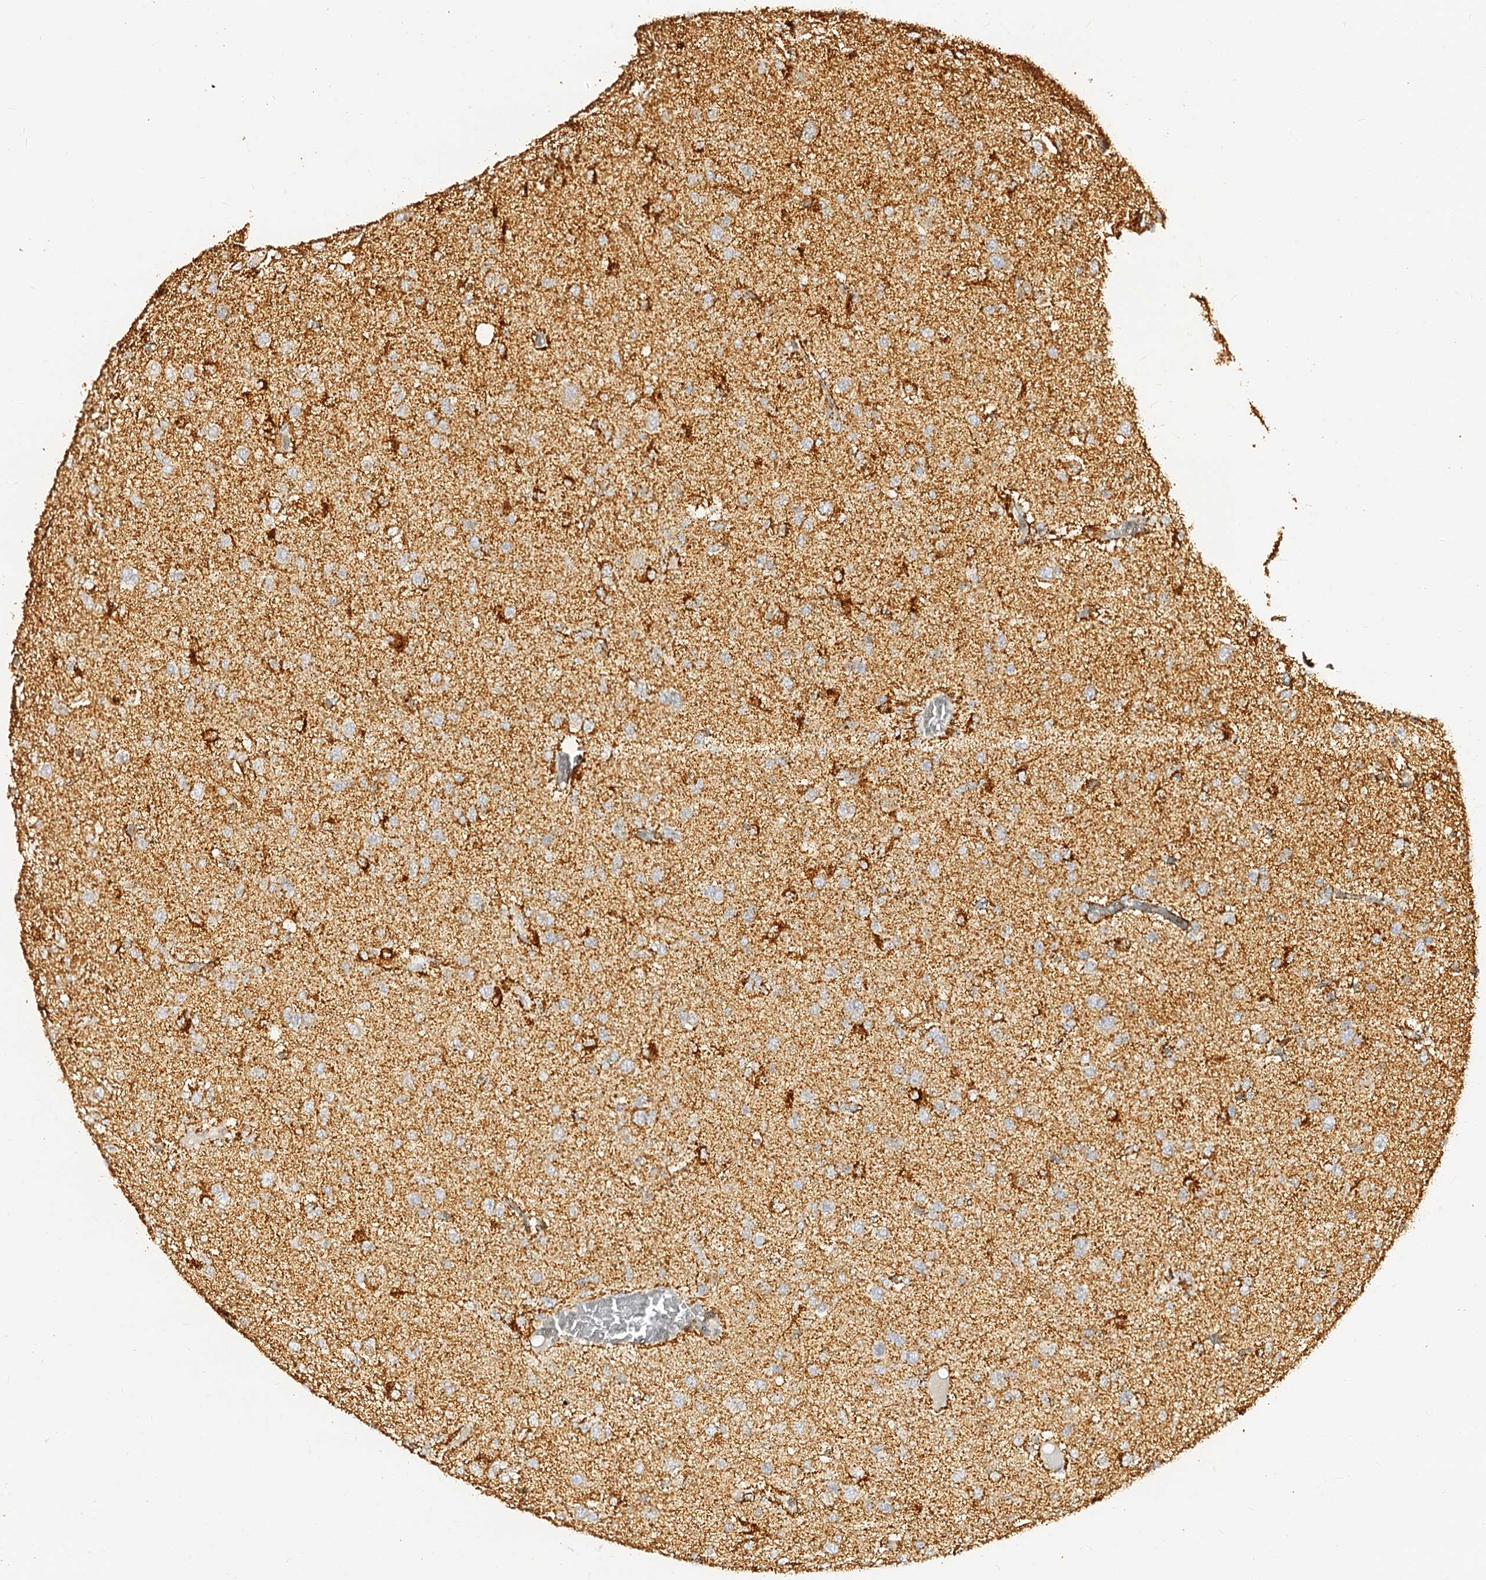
{"staining": {"intensity": "moderate", "quantity": "25%-75%", "location": "cytoplasmic/membranous"}, "tissue": "glioma", "cell_type": "Tumor cells", "image_type": "cancer", "snomed": [{"axis": "morphology", "description": "Glioma, malignant, High grade"}, {"axis": "topography", "description": "Brain"}], "caption": "Glioma tissue reveals moderate cytoplasmic/membranous expression in approximately 25%-75% of tumor cells", "gene": "MAOB", "patient": {"sex": "female", "age": 59}}